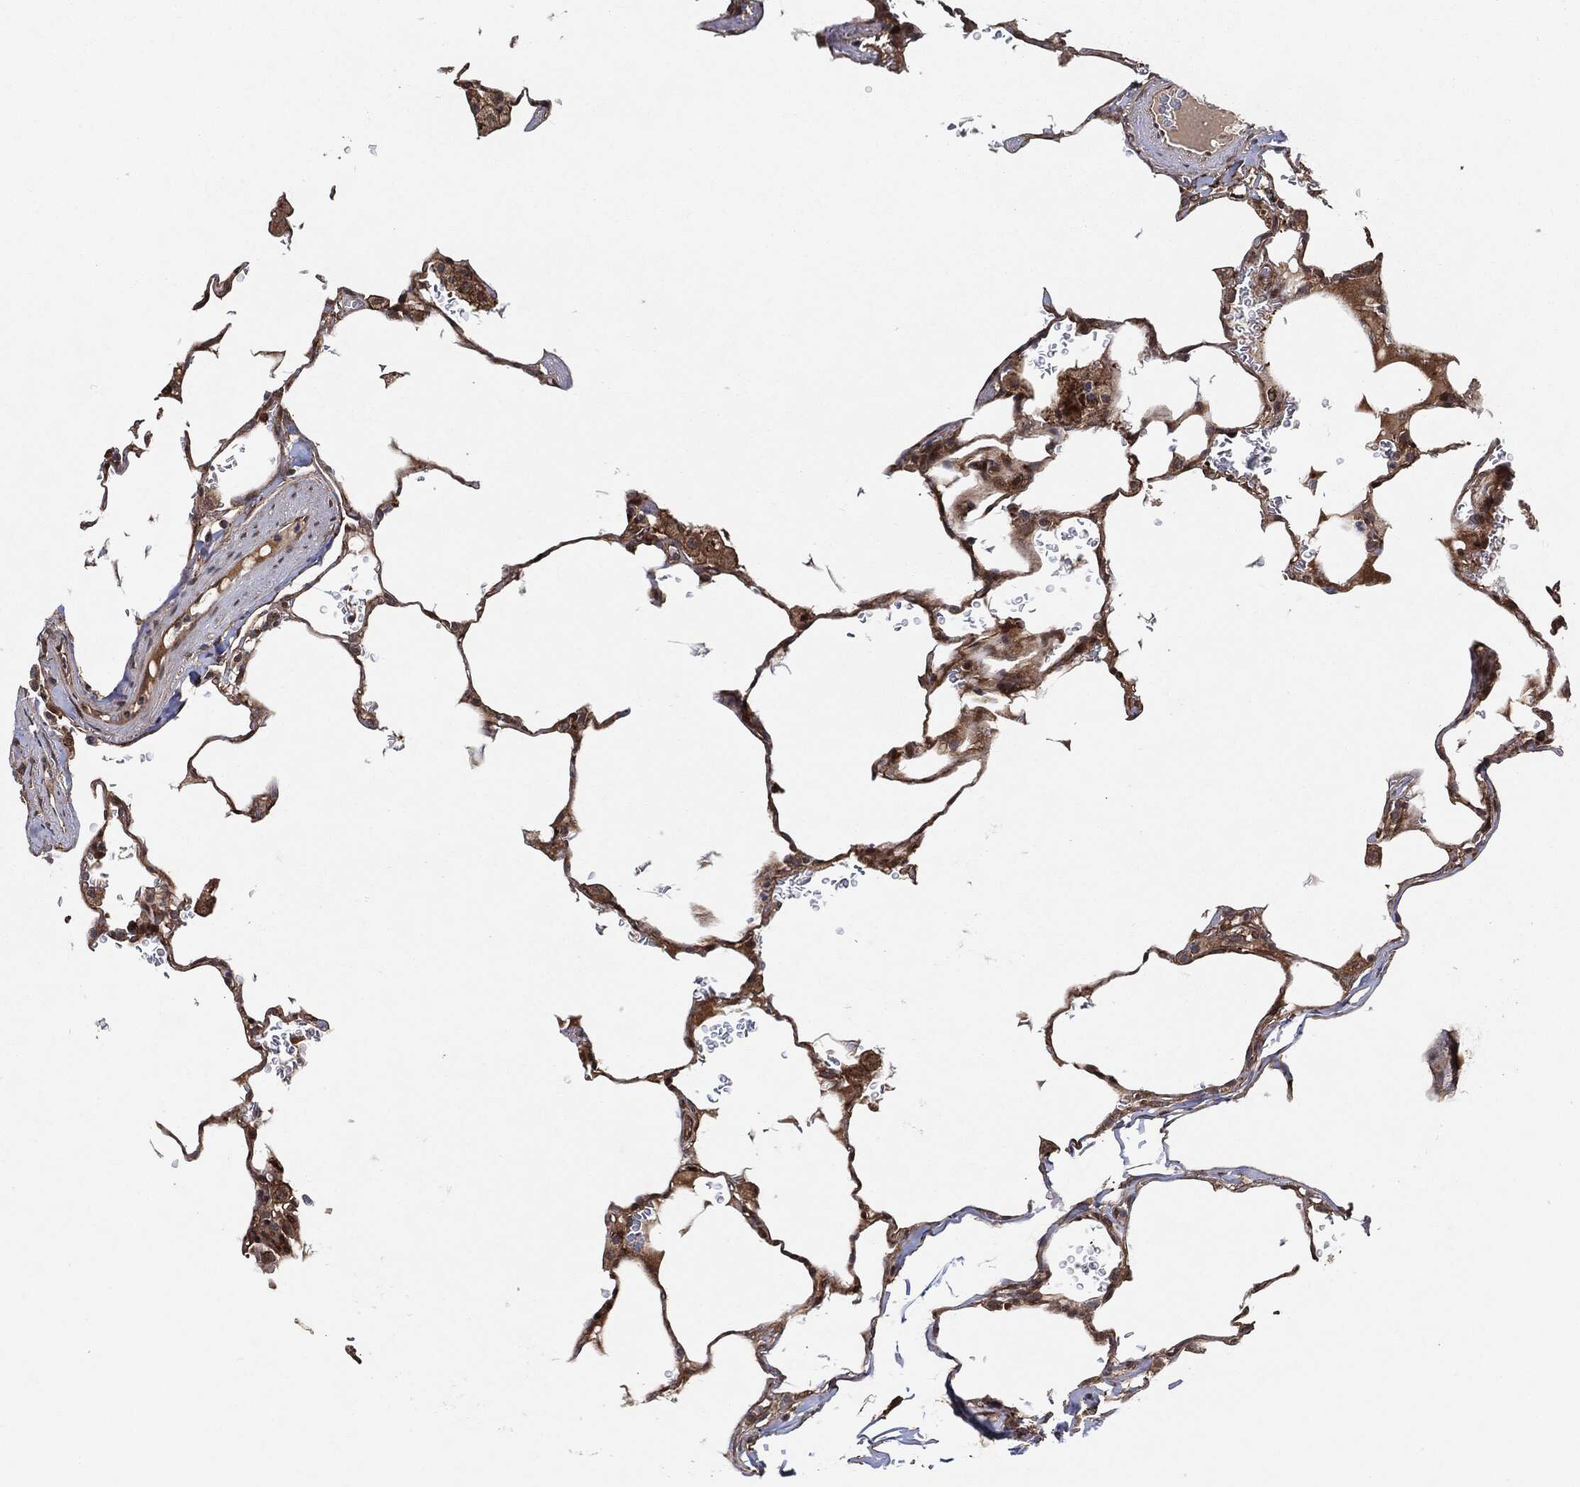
{"staining": {"intensity": "negative", "quantity": "none", "location": "none"}, "tissue": "lung", "cell_type": "Alveolar cells", "image_type": "normal", "snomed": [{"axis": "morphology", "description": "Normal tissue, NOS"}, {"axis": "morphology", "description": "Adenocarcinoma, metastatic, NOS"}, {"axis": "topography", "description": "Lung"}], "caption": "Alveolar cells are negative for protein expression in benign human lung. The staining is performed using DAB brown chromogen with nuclei counter-stained in using hematoxylin.", "gene": "BCAR1", "patient": {"sex": "male", "age": 45}}